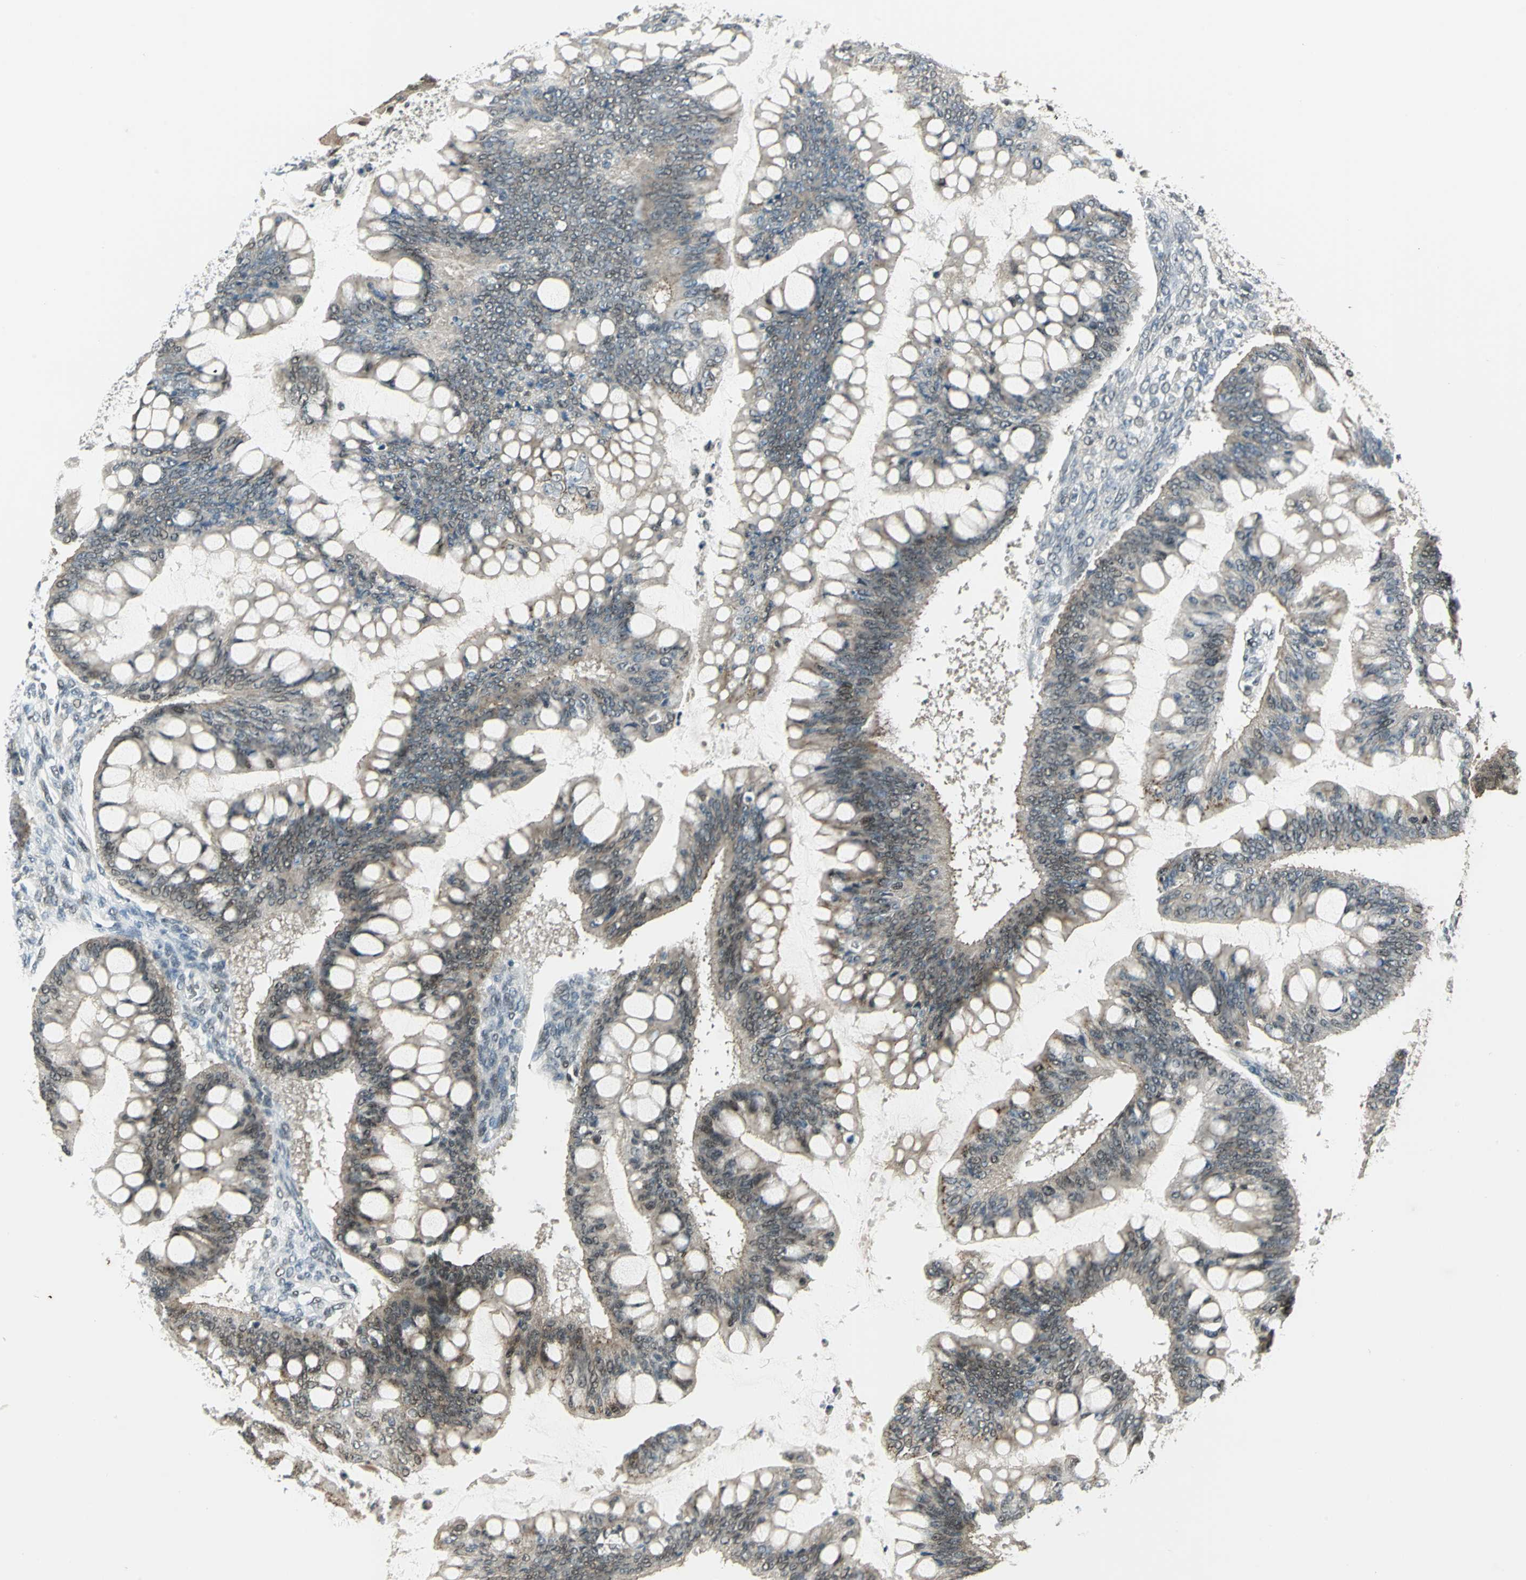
{"staining": {"intensity": "weak", "quantity": "<25%", "location": "cytoplasmic/membranous"}, "tissue": "ovarian cancer", "cell_type": "Tumor cells", "image_type": "cancer", "snomed": [{"axis": "morphology", "description": "Cystadenocarcinoma, mucinous, NOS"}, {"axis": "topography", "description": "Ovary"}], "caption": "There is no significant expression in tumor cells of ovarian cancer (mucinous cystadenocarcinoma).", "gene": "RAD17", "patient": {"sex": "female", "age": 73}}